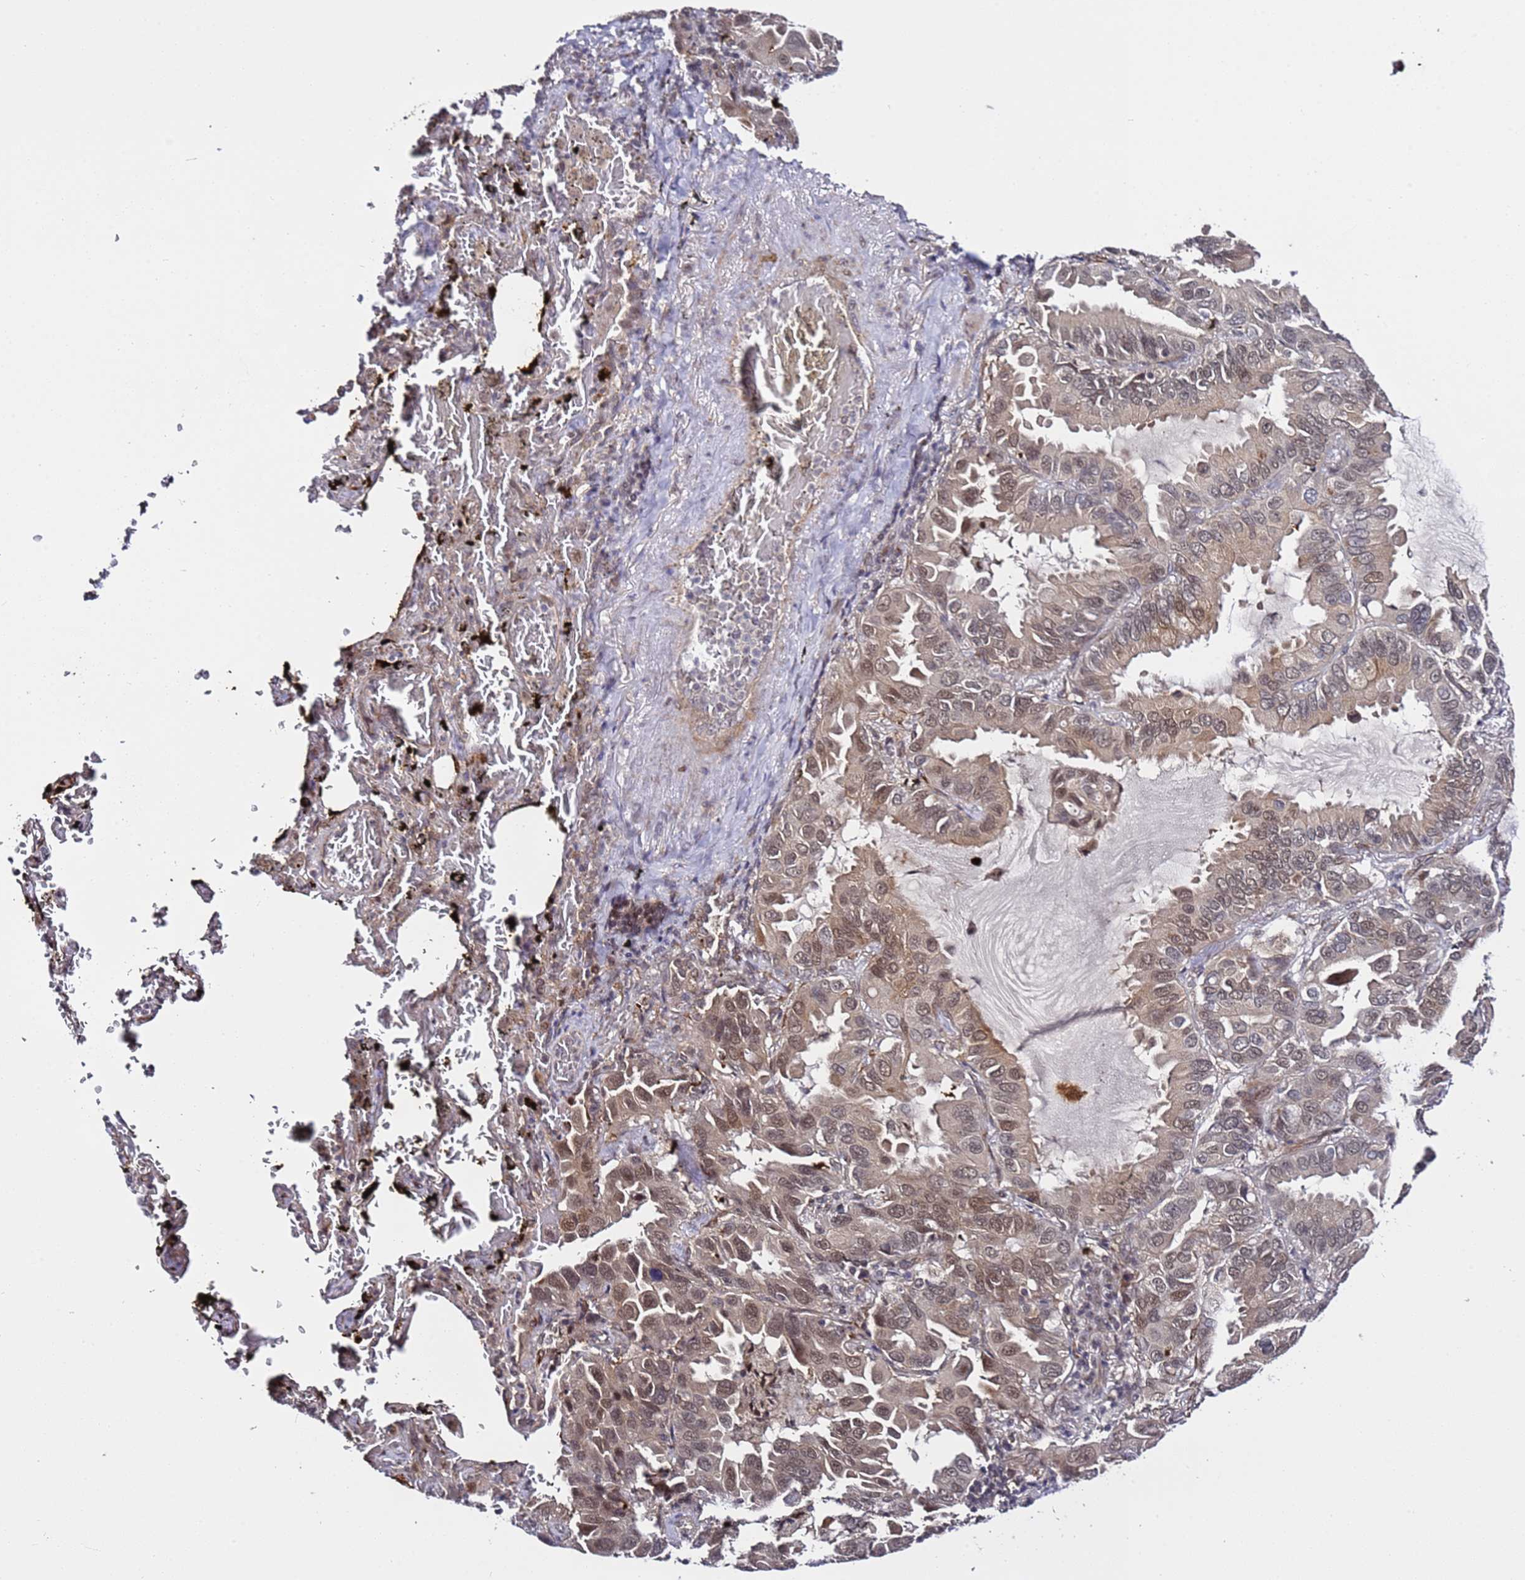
{"staining": {"intensity": "moderate", "quantity": ">75%", "location": "cytoplasmic/membranous,nuclear"}, "tissue": "lung cancer", "cell_type": "Tumor cells", "image_type": "cancer", "snomed": [{"axis": "morphology", "description": "Adenocarcinoma, NOS"}, {"axis": "topography", "description": "Lung"}], "caption": "Moderate cytoplasmic/membranous and nuclear positivity is appreciated in about >75% of tumor cells in lung cancer (adenocarcinoma).", "gene": "POLR2D", "patient": {"sex": "male", "age": 64}}